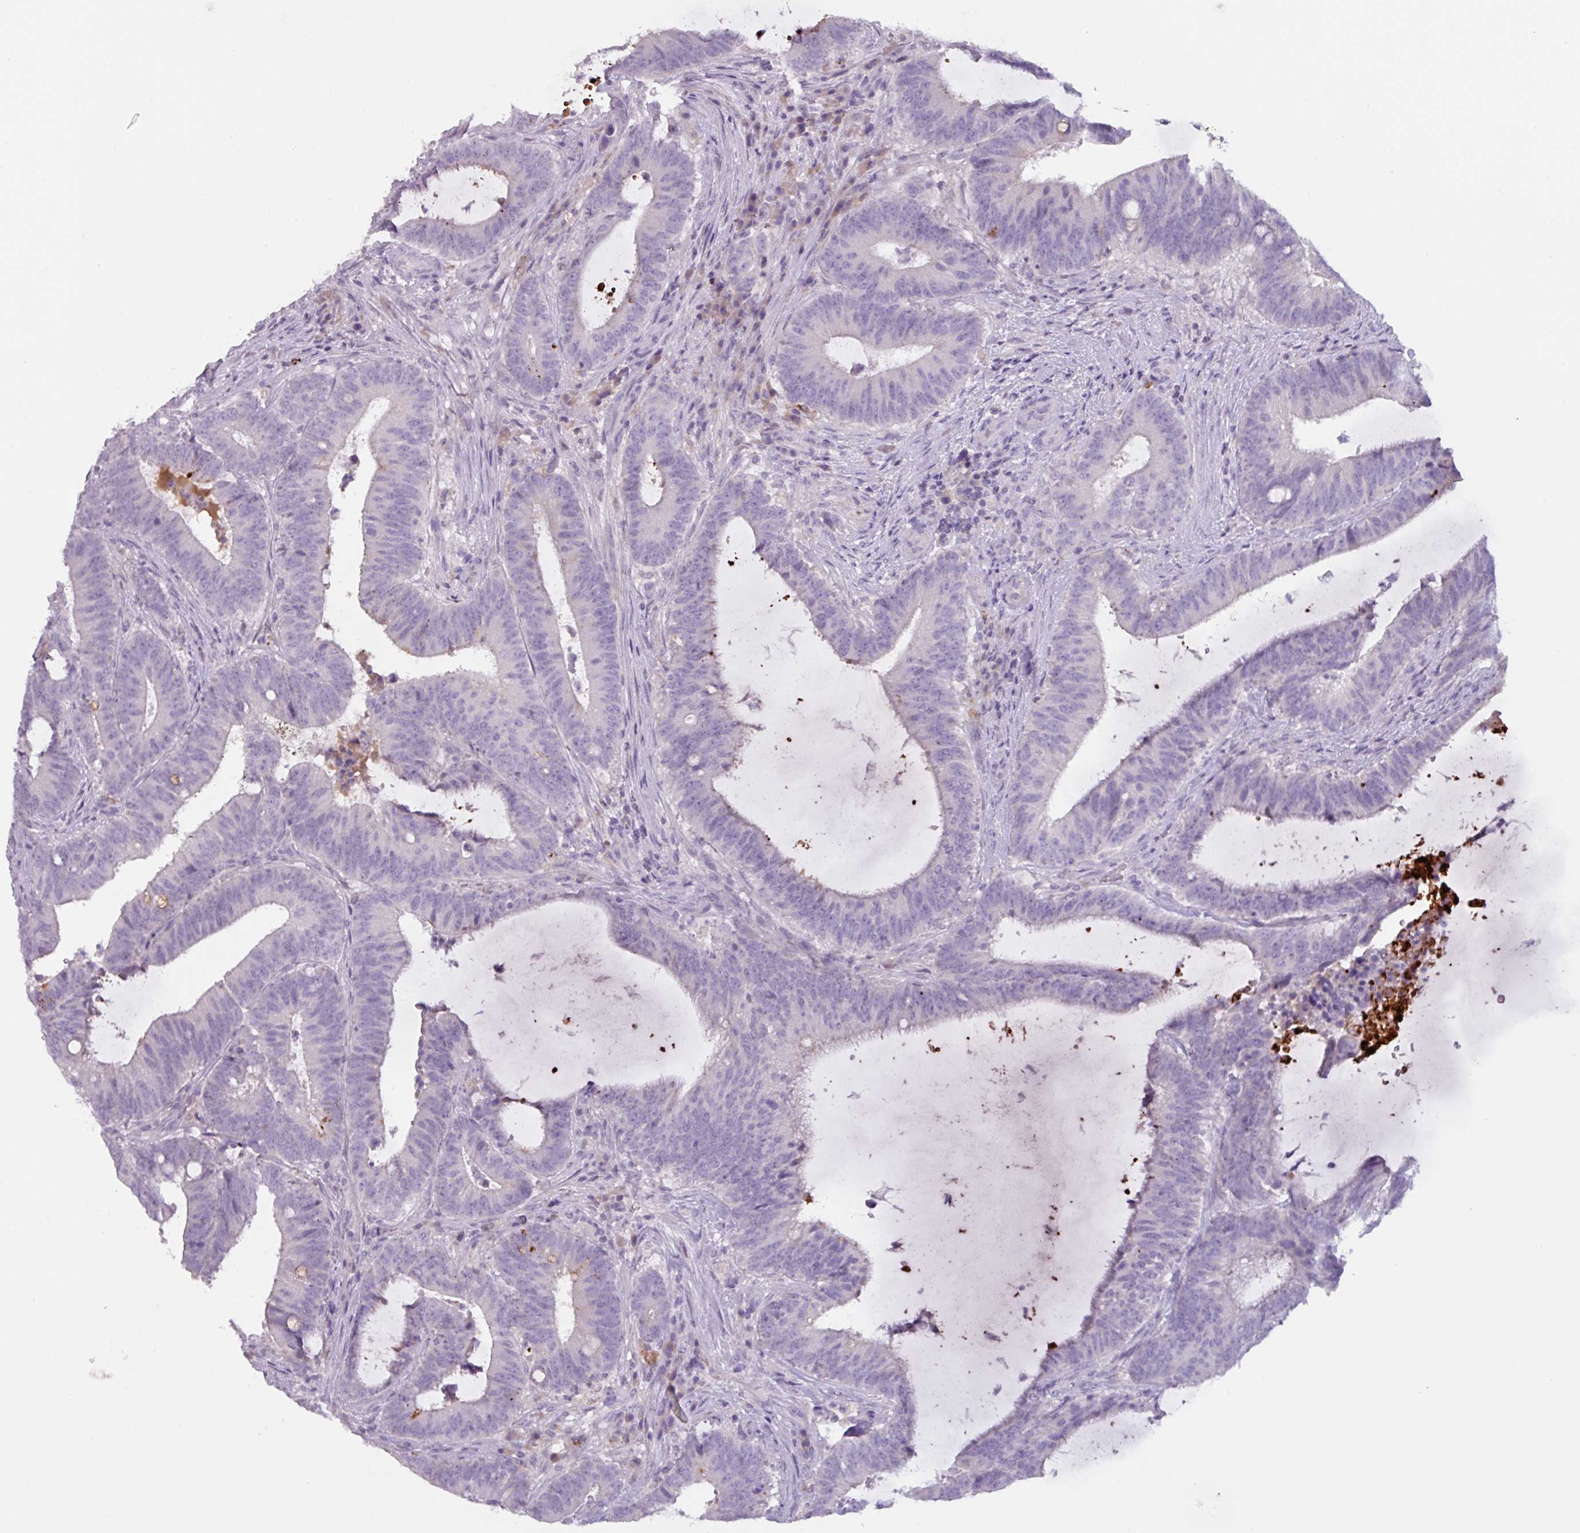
{"staining": {"intensity": "negative", "quantity": "none", "location": "none"}, "tissue": "colorectal cancer", "cell_type": "Tumor cells", "image_type": "cancer", "snomed": [{"axis": "morphology", "description": "Adenocarcinoma, NOS"}, {"axis": "topography", "description": "Colon"}], "caption": "An immunohistochemistry (IHC) image of colorectal cancer is shown. There is no staining in tumor cells of colorectal cancer. Nuclei are stained in blue.", "gene": "OR2T10", "patient": {"sex": "female", "age": 43}}